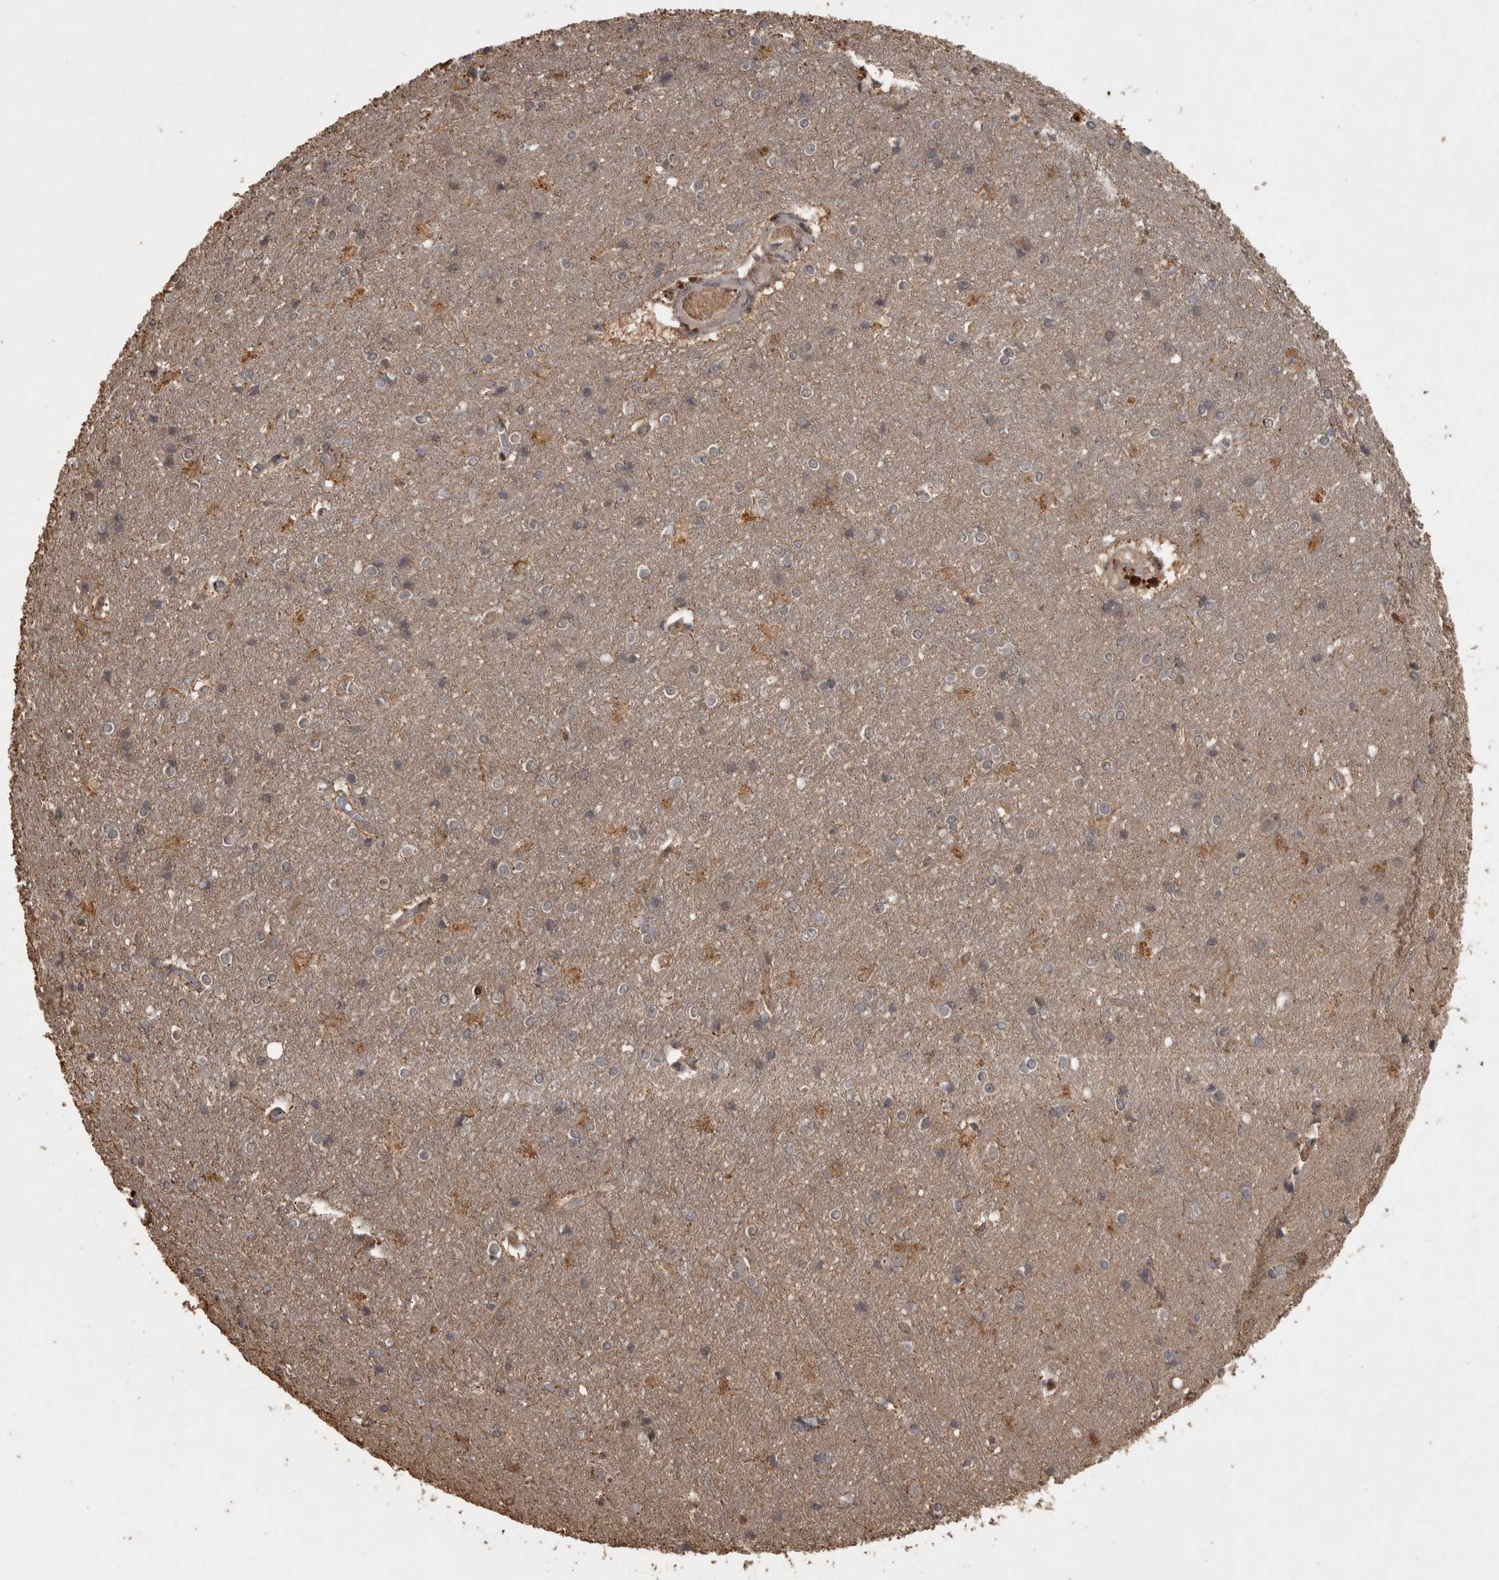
{"staining": {"intensity": "moderate", "quantity": ">75%", "location": "cytoplasmic/membranous"}, "tissue": "cerebral cortex", "cell_type": "Endothelial cells", "image_type": "normal", "snomed": [{"axis": "morphology", "description": "Normal tissue, NOS"}, {"axis": "topography", "description": "Cerebral cortex"}], "caption": "High-magnification brightfield microscopy of normal cerebral cortex stained with DAB (3,3'-diaminobenzidine) (brown) and counterstained with hematoxylin (blue). endothelial cells exhibit moderate cytoplasmic/membranous expression is present in approximately>75% of cells. Using DAB (3,3'-diaminobenzidine) (brown) and hematoxylin (blue) stains, captured at high magnification using brightfield microscopy.", "gene": "ACO1", "patient": {"sex": "male", "age": 54}}